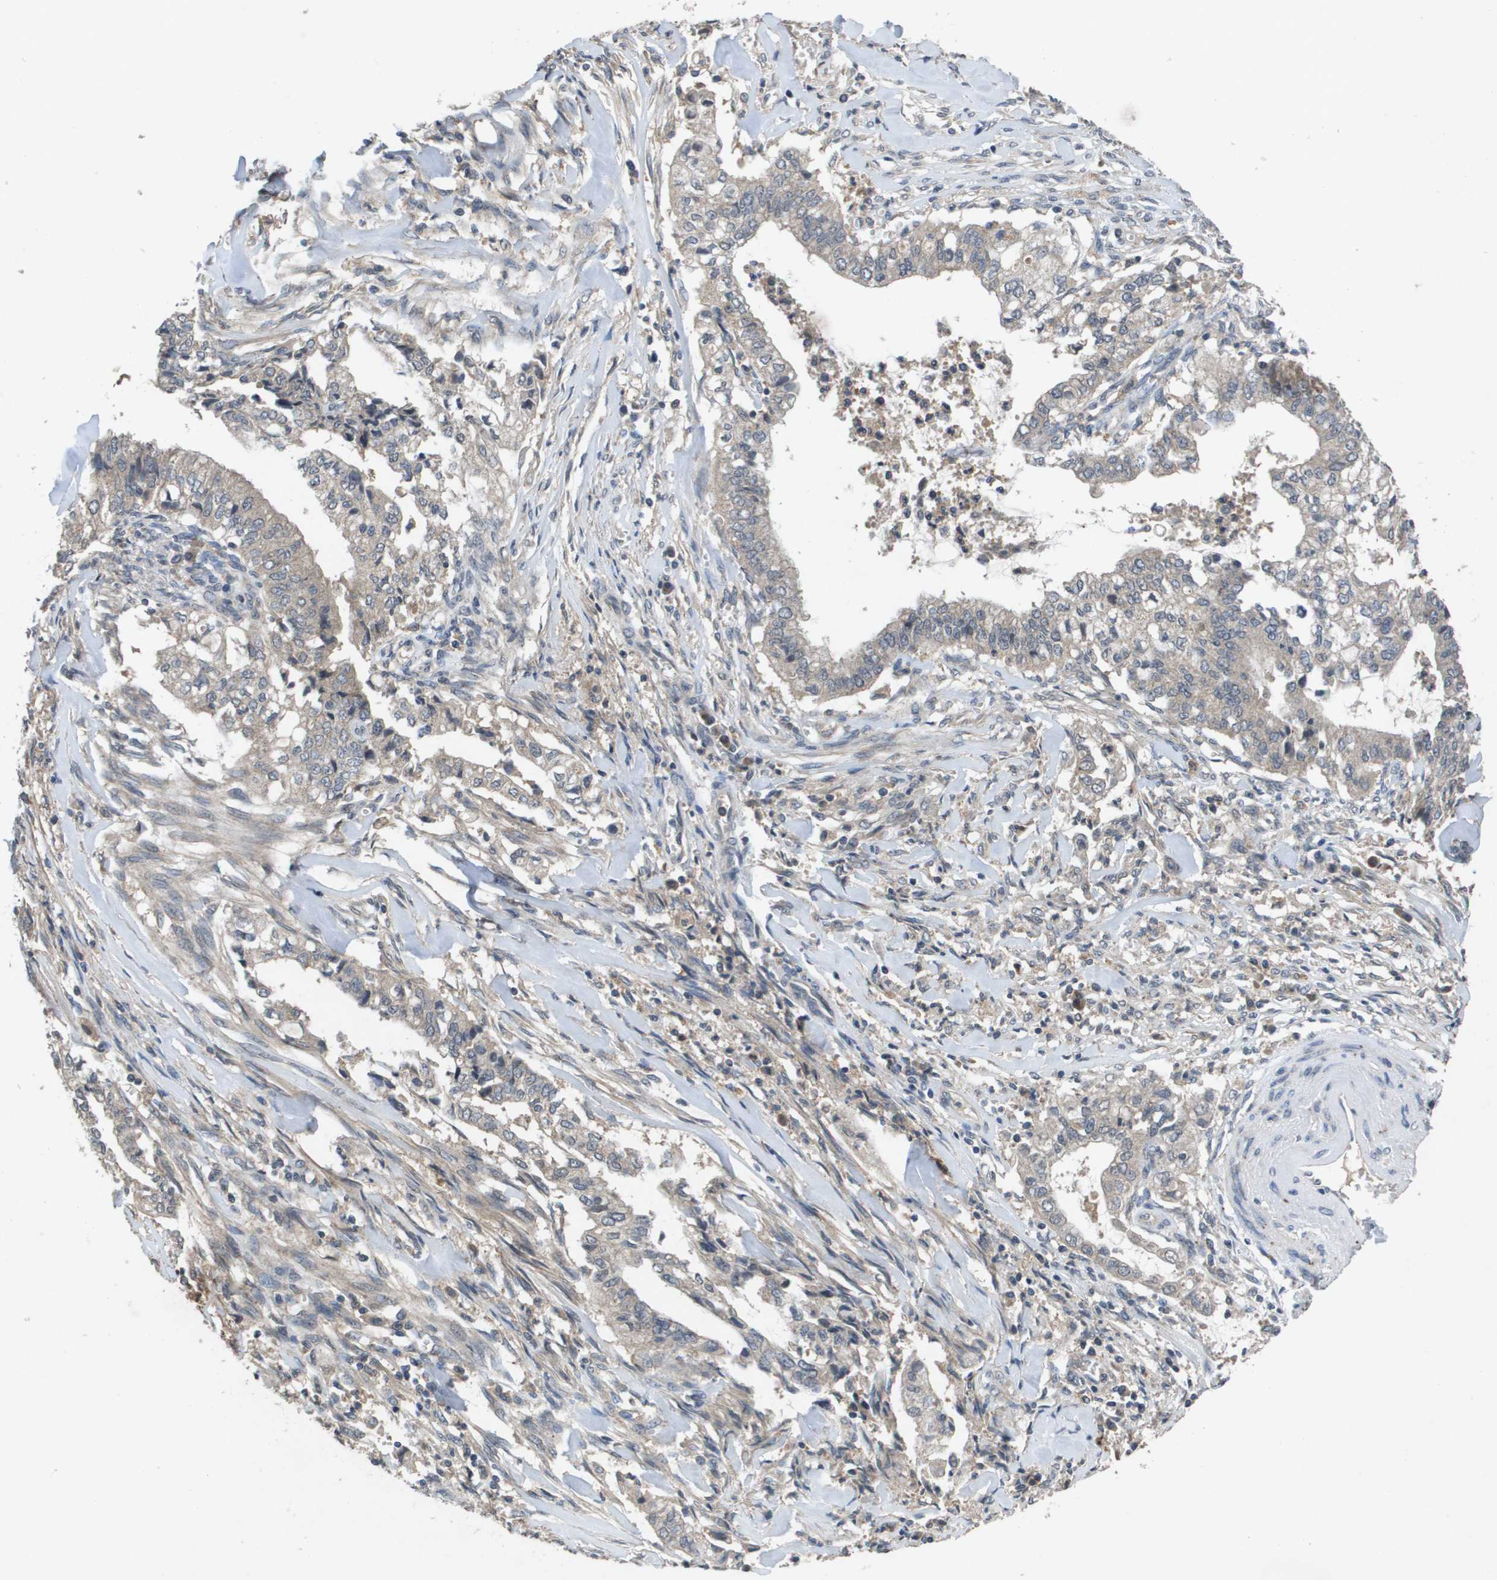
{"staining": {"intensity": "weak", "quantity": "<25%", "location": "cytoplasmic/membranous"}, "tissue": "cervical cancer", "cell_type": "Tumor cells", "image_type": "cancer", "snomed": [{"axis": "morphology", "description": "Adenocarcinoma, NOS"}, {"axis": "topography", "description": "Cervix"}], "caption": "High power microscopy histopathology image of an IHC image of cervical adenocarcinoma, revealing no significant positivity in tumor cells.", "gene": "PROC", "patient": {"sex": "female", "age": 44}}